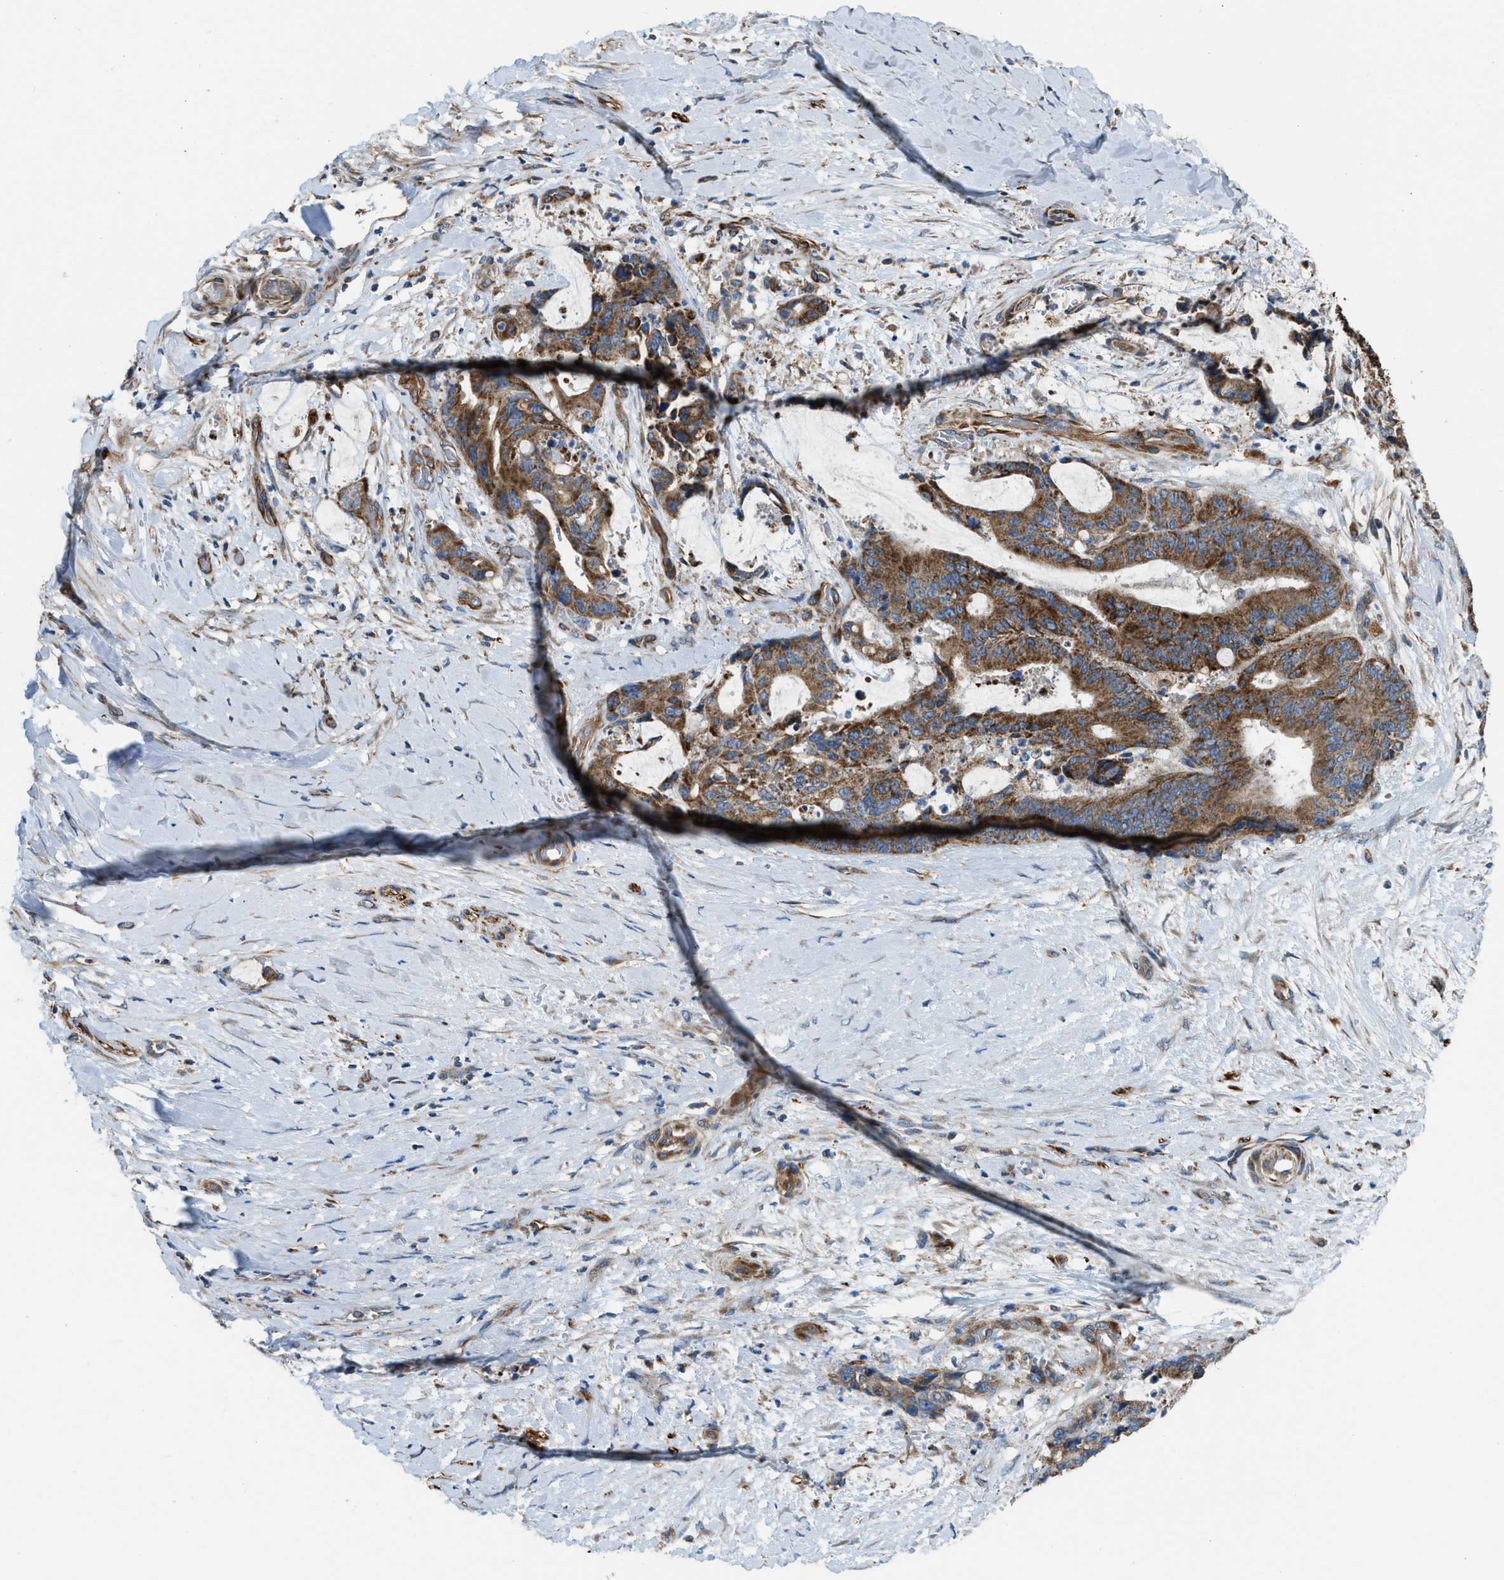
{"staining": {"intensity": "moderate", "quantity": ">75%", "location": "cytoplasmic/membranous"}, "tissue": "liver cancer", "cell_type": "Tumor cells", "image_type": "cancer", "snomed": [{"axis": "morphology", "description": "Normal tissue, NOS"}, {"axis": "morphology", "description": "Cholangiocarcinoma"}, {"axis": "topography", "description": "Liver"}, {"axis": "topography", "description": "Peripheral nerve tissue"}], "caption": "Protein staining shows moderate cytoplasmic/membranous positivity in approximately >75% of tumor cells in liver cancer.", "gene": "SLC10A3", "patient": {"sex": "female", "age": 73}}